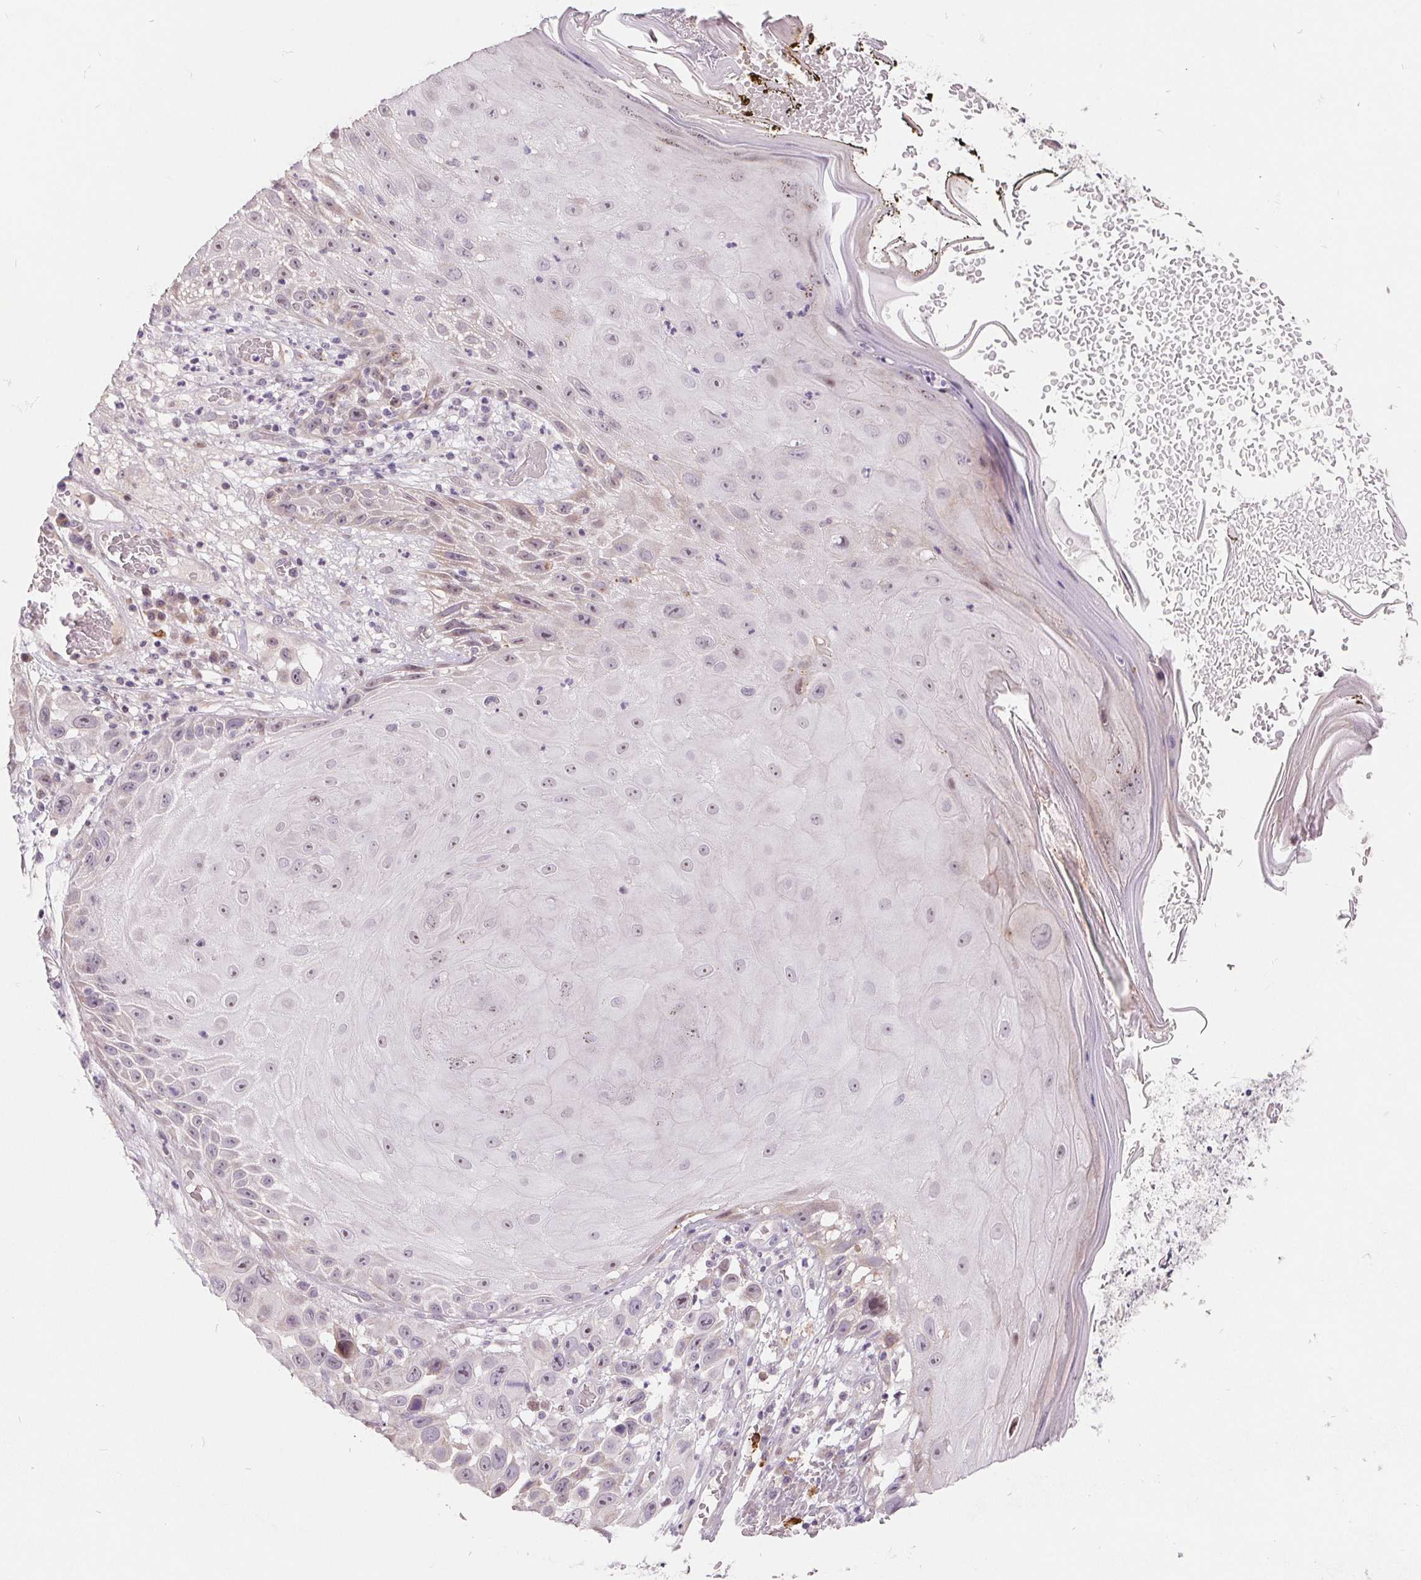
{"staining": {"intensity": "weak", "quantity": "<25%", "location": "nuclear"}, "tissue": "skin cancer", "cell_type": "Tumor cells", "image_type": "cancer", "snomed": [{"axis": "morphology", "description": "Squamous cell carcinoma, NOS"}, {"axis": "topography", "description": "Skin"}], "caption": "A photomicrograph of skin cancer stained for a protein displays no brown staining in tumor cells.", "gene": "NRG2", "patient": {"sex": "male", "age": 81}}